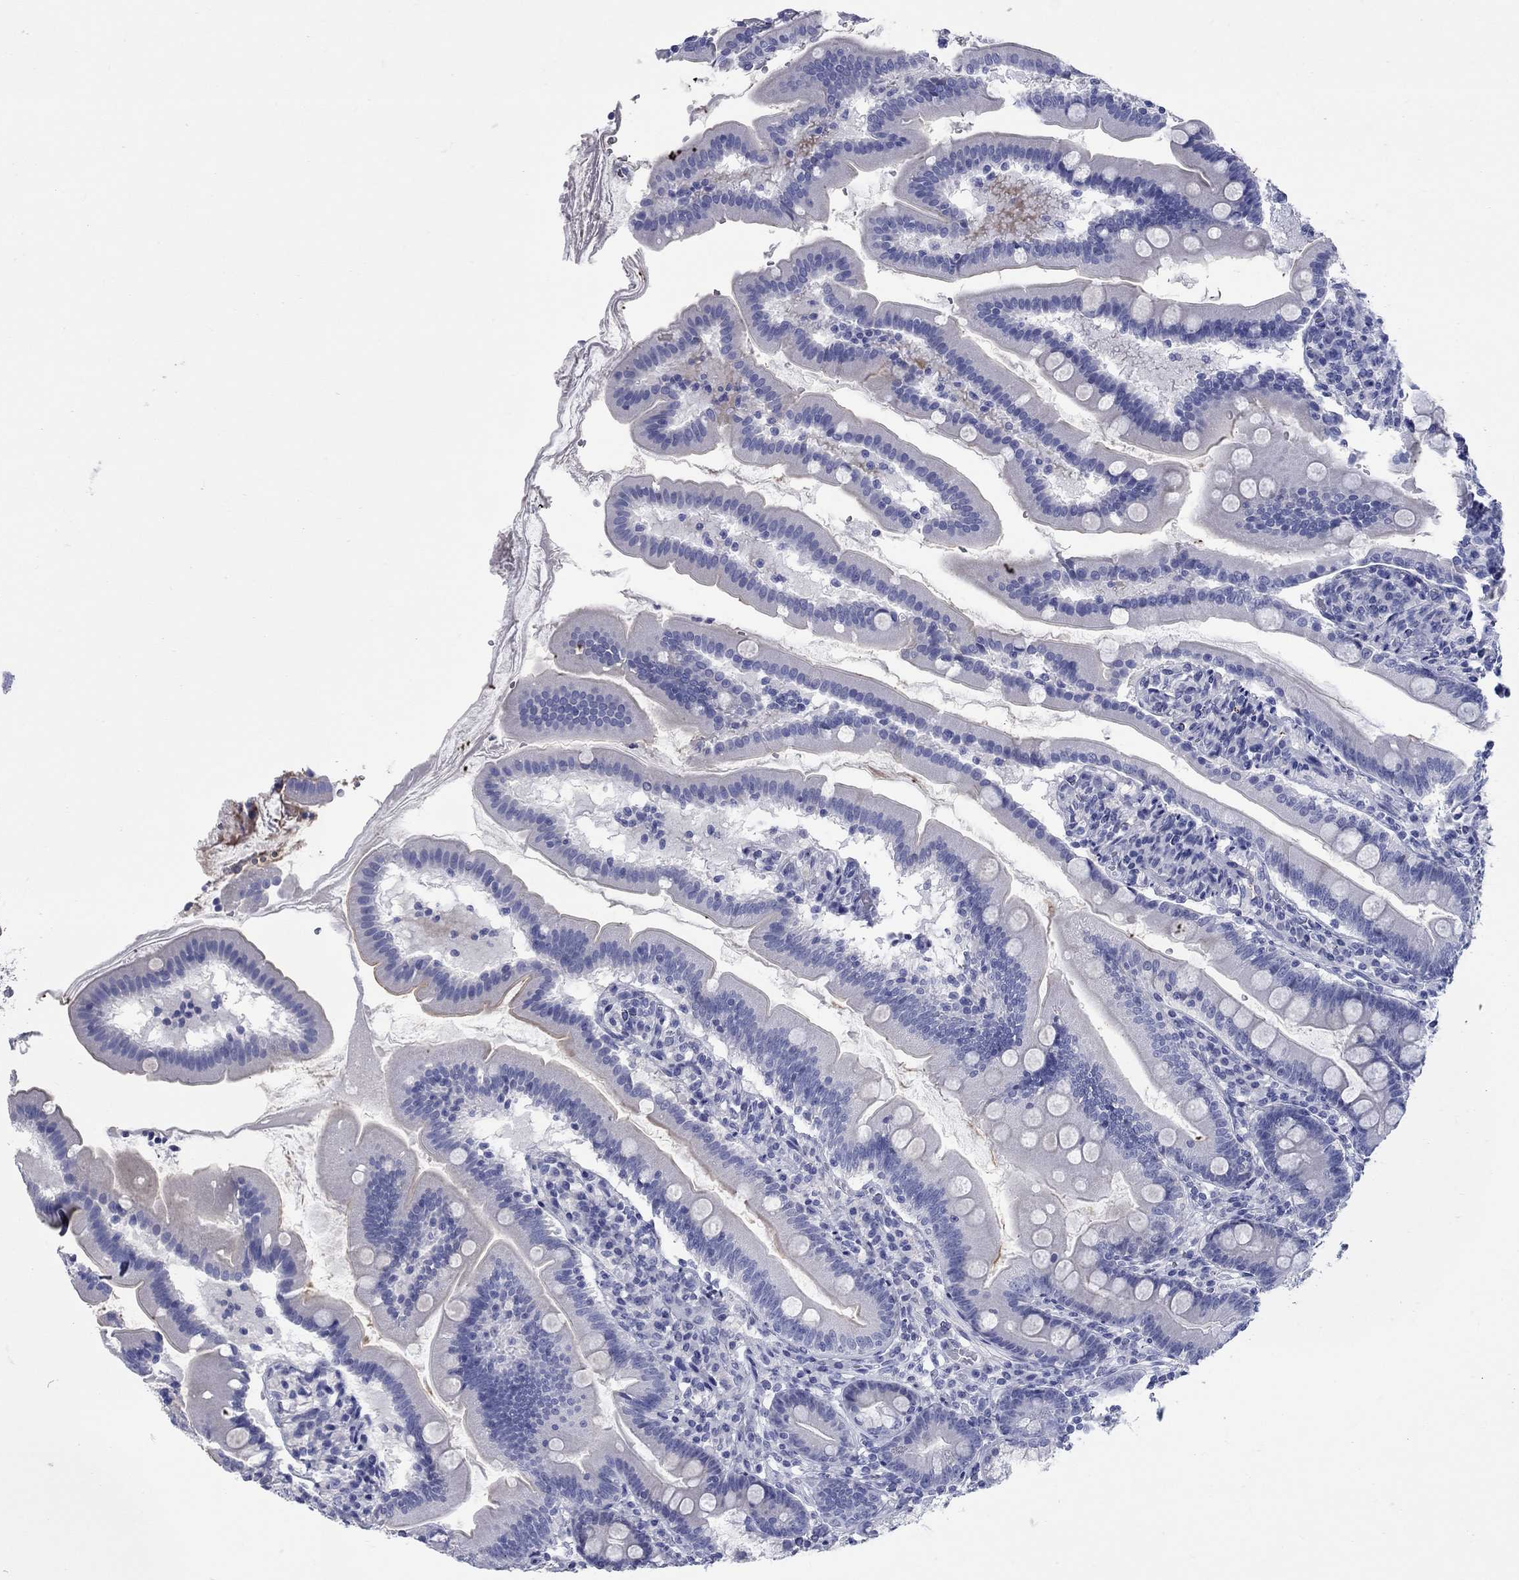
{"staining": {"intensity": "negative", "quantity": "none", "location": "none"}, "tissue": "duodenum", "cell_type": "Glandular cells", "image_type": "normal", "snomed": [{"axis": "morphology", "description": "Normal tissue, NOS"}, {"axis": "topography", "description": "Duodenum"}], "caption": "Histopathology image shows no significant protein staining in glandular cells of normal duodenum. The staining is performed using DAB (3,3'-diaminobenzidine) brown chromogen with nuclei counter-stained in using hematoxylin.", "gene": "CCNA1", "patient": {"sex": "female", "age": 67}}